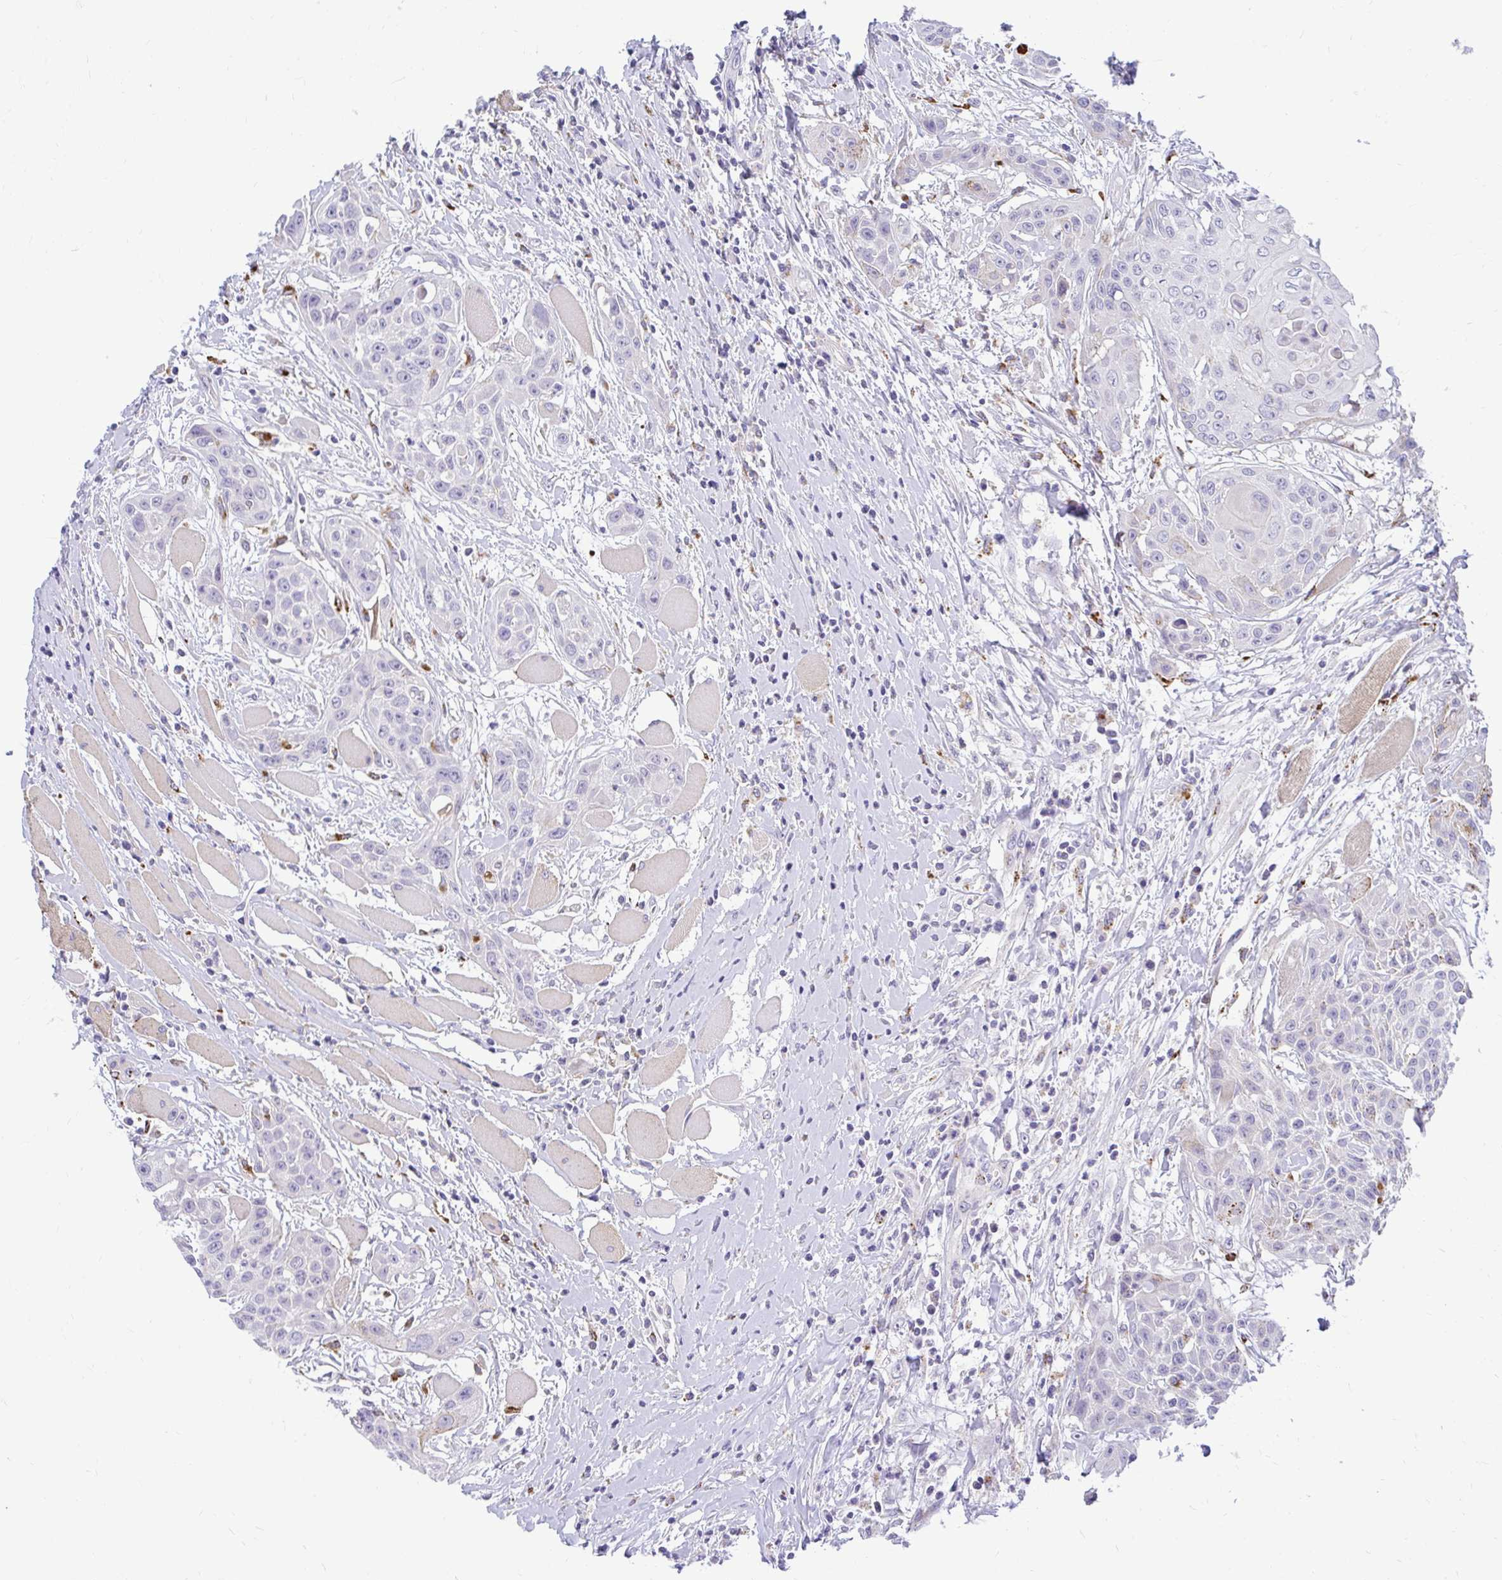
{"staining": {"intensity": "moderate", "quantity": "<25%", "location": "cytoplasmic/membranous"}, "tissue": "head and neck cancer", "cell_type": "Tumor cells", "image_type": "cancer", "snomed": [{"axis": "morphology", "description": "Squamous cell carcinoma, NOS"}, {"axis": "topography", "description": "Head-Neck"}], "caption": "Squamous cell carcinoma (head and neck) tissue shows moderate cytoplasmic/membranous staining in approximately <25% of tumor cells", "gene": "PKN3", "patient": {"sex": "female", "age": 73}}